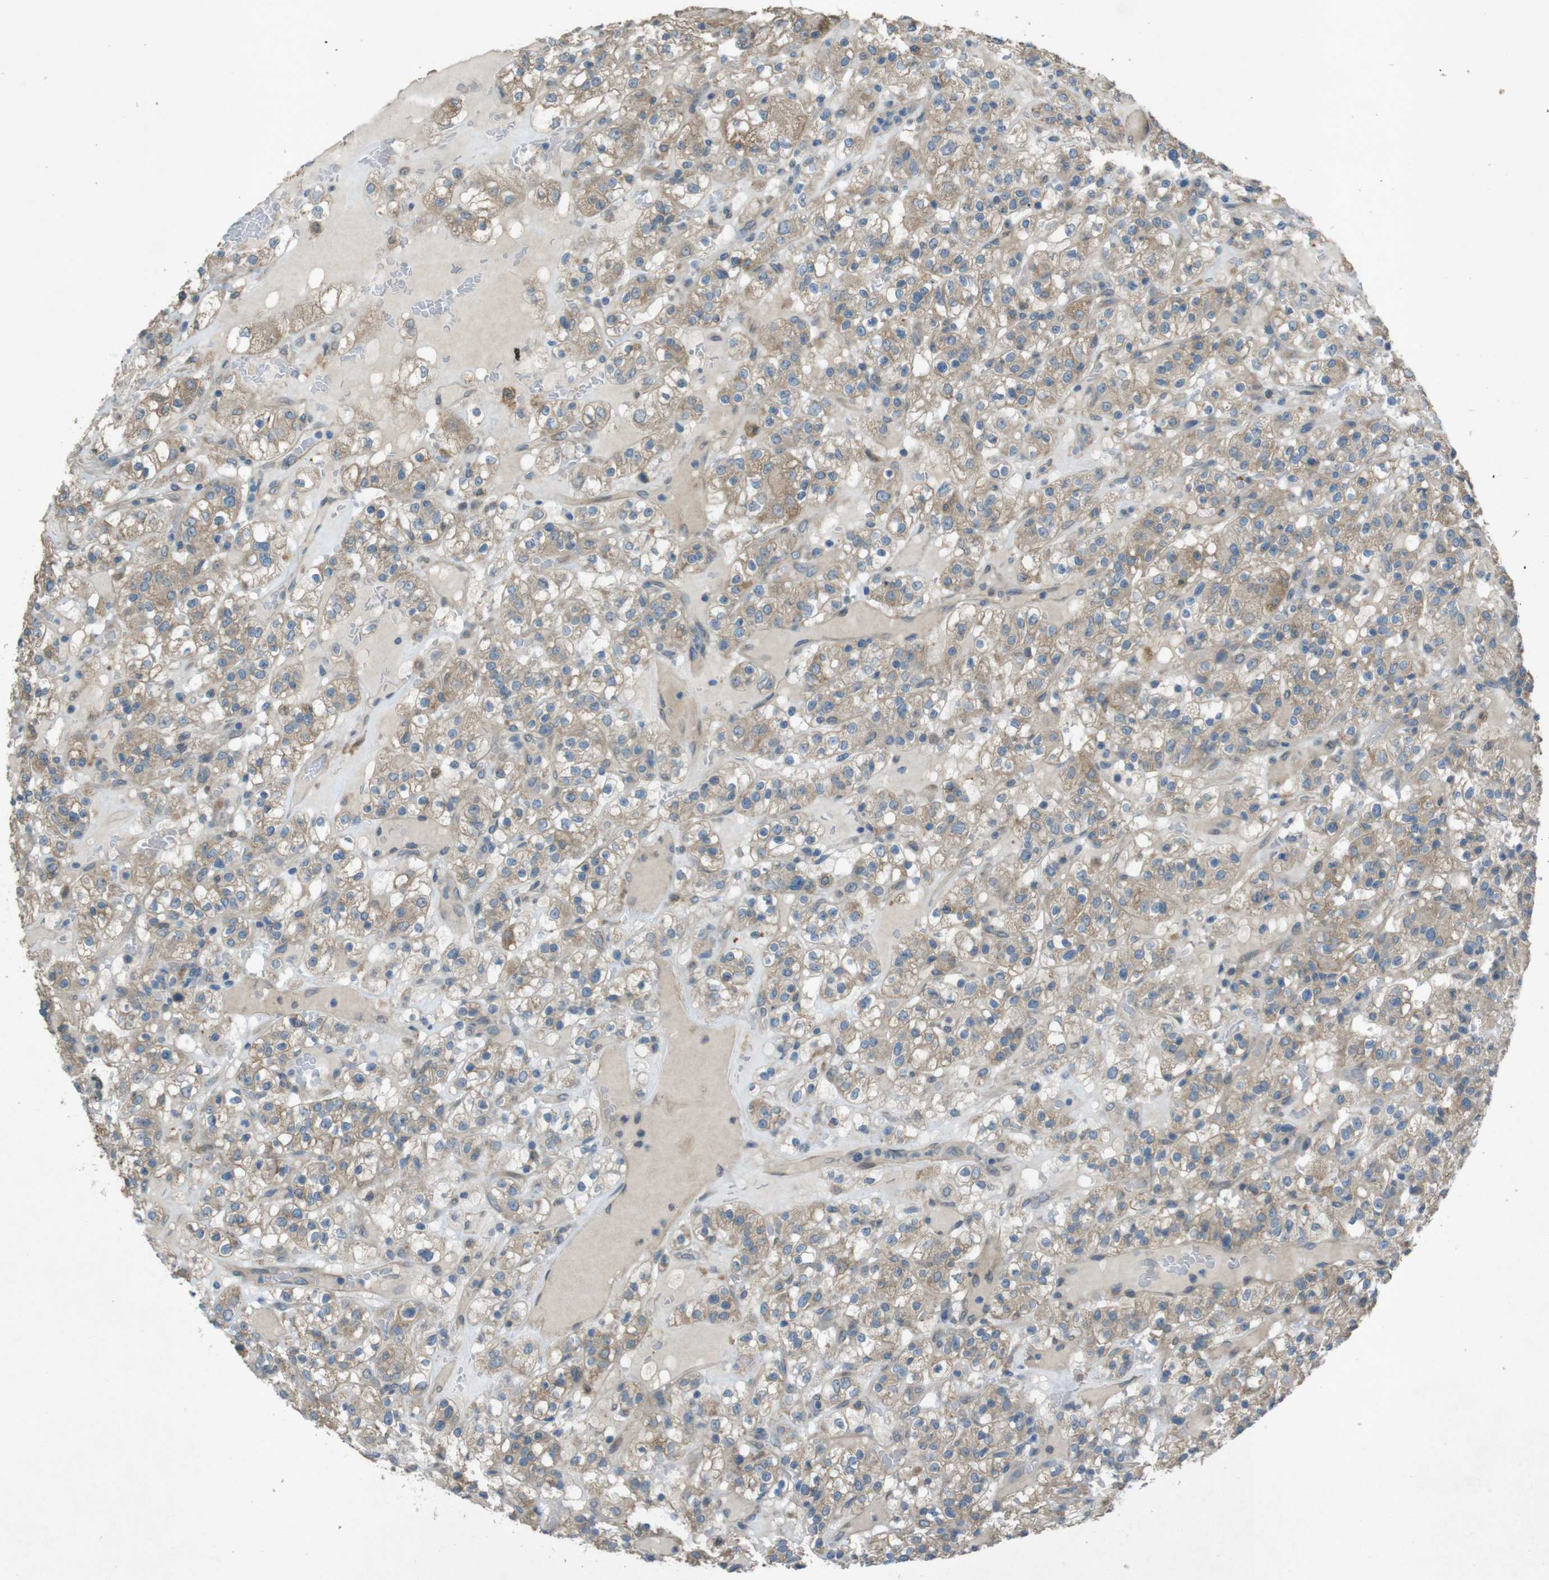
{"staining": {"intensity": "moderate", "quantity": ">75%", "location": "cytoplasmic/membranous"}, "tissue": "renal cancer", "cell_type": "Tumor cells", "image_type": "cancer", "snomed": [{"axis": "morphology", "description": "Normal tissue, NOS"}, {"axis": "morphology", "description": "Adenocarcinoma, NOS"}, {"axis": "topography", "description": "Kidney"}], "caption": "Tumor cells reveal medium levels of moderate cytoplasmic/membranous staining in about >75% of cells in adenocarcinoma (renal).", "gene": "TMEM41B", "patient": {"sex": "female", "age": 72}}